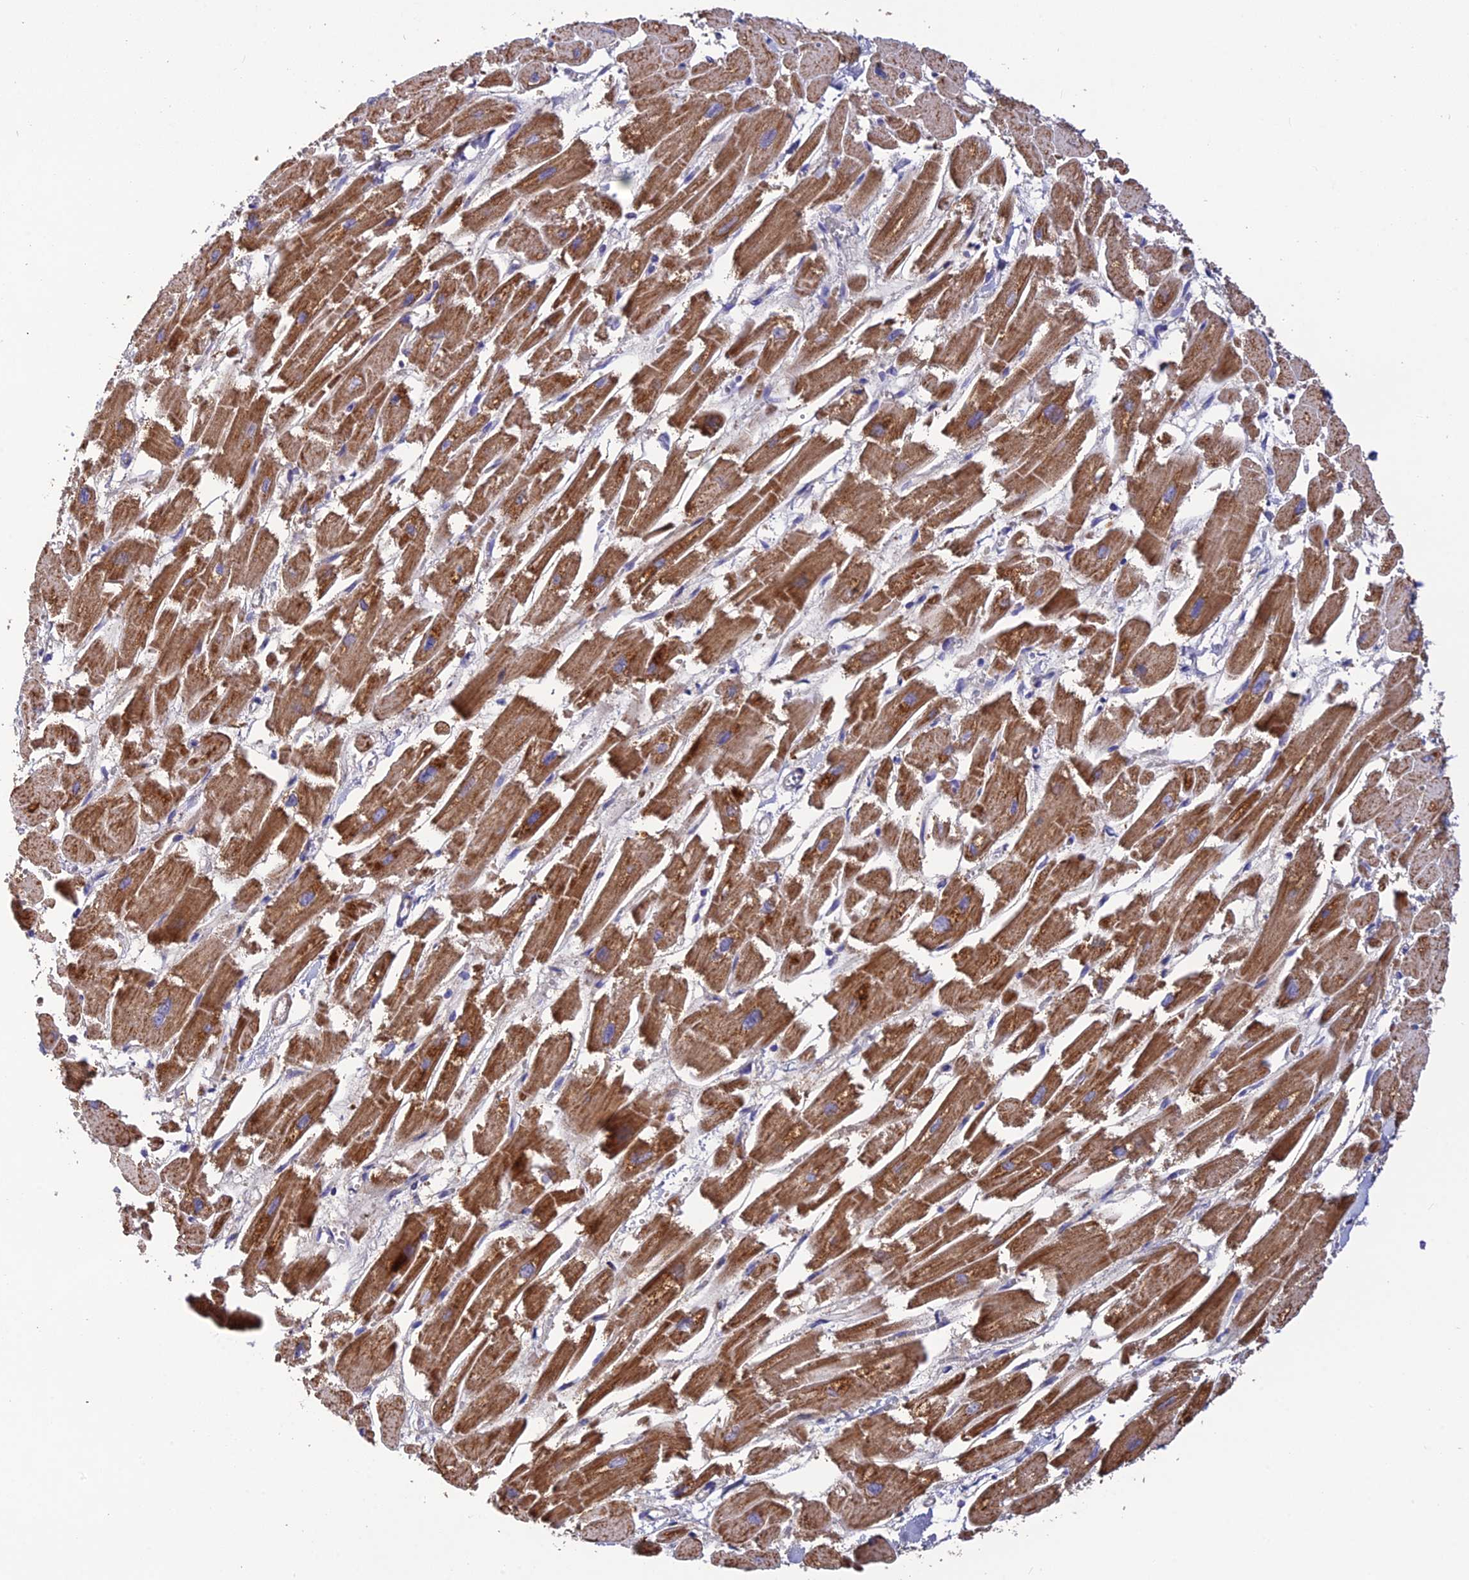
{"staining": {"intensity": "moderate", "quantity": ">75%", "location": "cytoplasmic/membranous"}, "tissue": "heart muscle", "cell_type": "Cardiomyocytes", "image_type": "normal", "snomed": [{"axis": "morphology", "description": "Normal tissue, NOS"}, {"axis": "topography", "description": "Heart"}], "caption": "Protein staining of unremarkable heart muscle reveals moderate cytoplasmic/membranous positivity in approximately >75% of cardiomyocytes. Using DAB (brown) and hematoxylin (blue) stains, captured at high magnification using brightfield microscopy.", "gene": "PZP", "patient": {"sex": "male", "age": 54}}